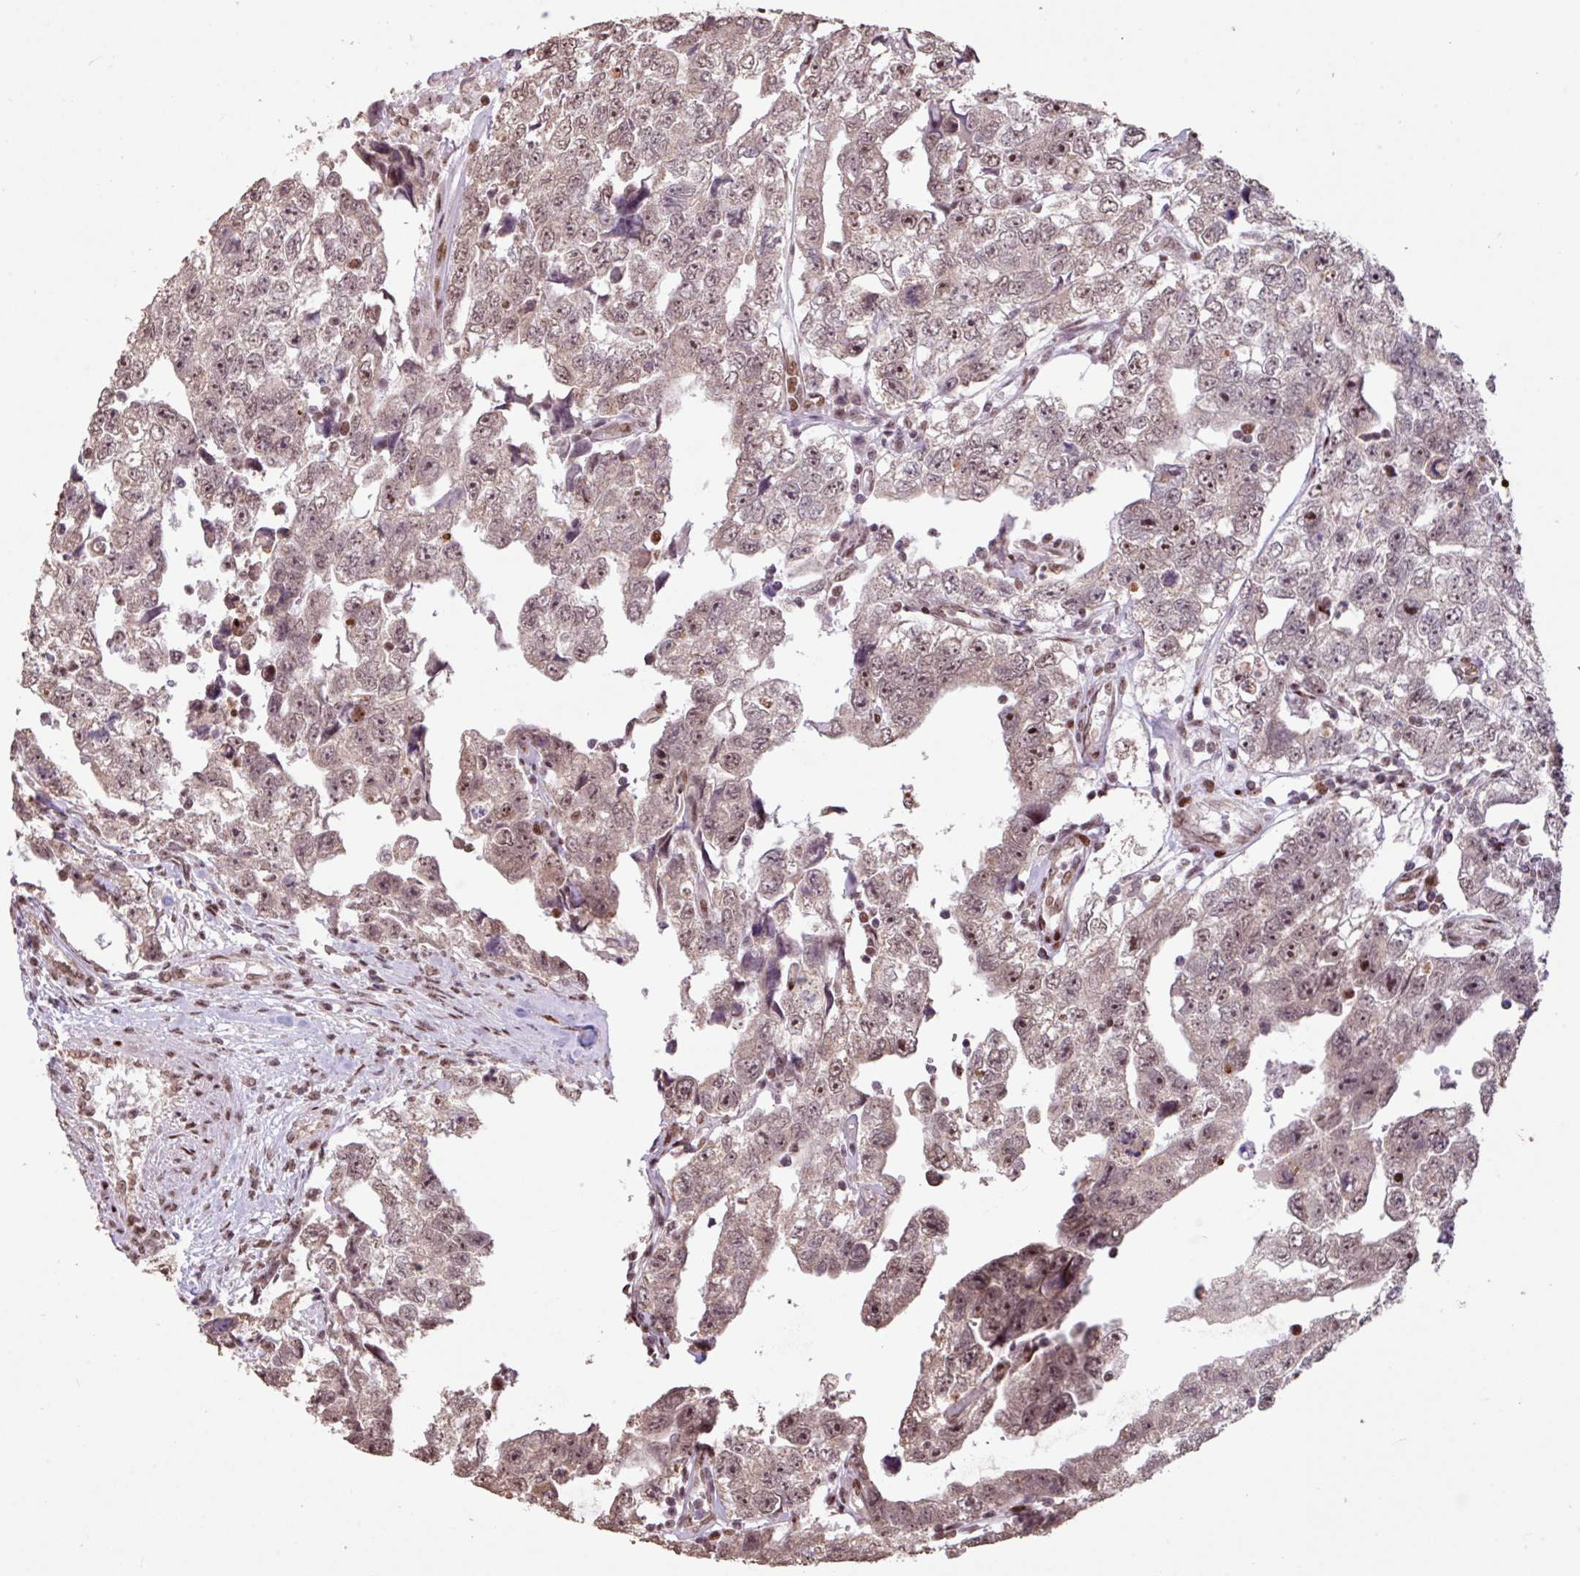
{"staining": {"intensity": "weak", "quantity": "25%-75%", "location": "nuclear"}, "tissue": "testis cancer", "cell_type": "Tumor cells", "image_type": "cancer", "snomed": [{"axis": "morphology", "description": "Carcinoma, Embryonal, NOS"}, {"axis": "topography", "description": "Testis"}], "caption": "Immunohistochemical staining of testis embryonal carcinoma reveals weak nuclear protein expression in approximately 25%-75% of tumor cells.", "gene": "ZNF709", "patient": {"sex": "male", "age": 22}}